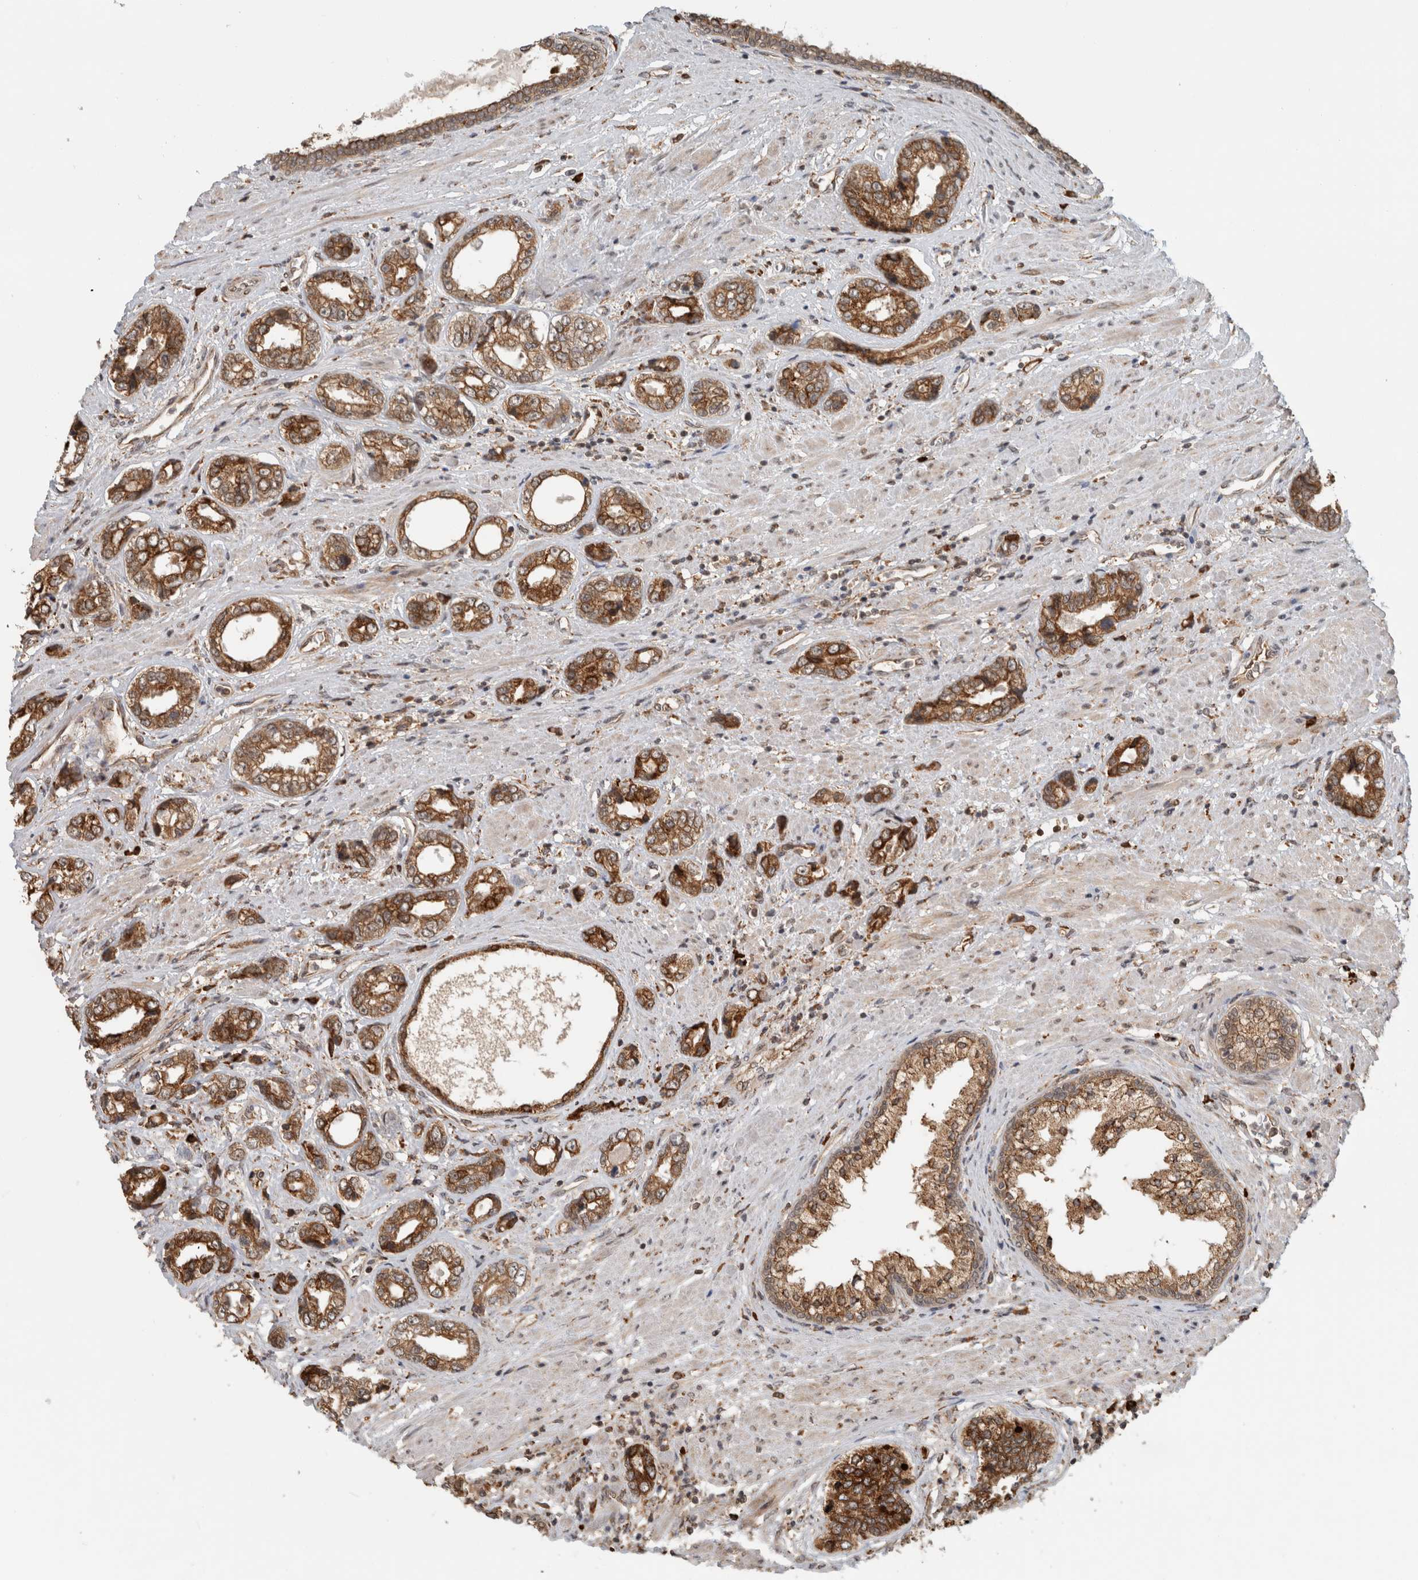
{"staining": {"intensity": "moderate", "quantity": ">75%", "location": "cytoplasmic/membranous"}, "tissue": "prostate cancer", "cell_type": "Tumor cells", "image_type": "cancer", "snomed": [{"axis": "morphology", "description": "Adenocarcinoma, High grade"}, {"axis": "topography", "description": "Prostate"}], "caption": "High-grade adenocarcinoma (prostate) was stained to show a protein in brown. There is medium levels of moderate cytoplasmic/membranous positivity in approximately >75% of tumor cells. The staining was performed using DAB, with brown indicating positive protein expression. Nuclei are stained blue with hematoxylin.", "gene": "MS4A7", "patient": {"sex": "male", "age": 61}}